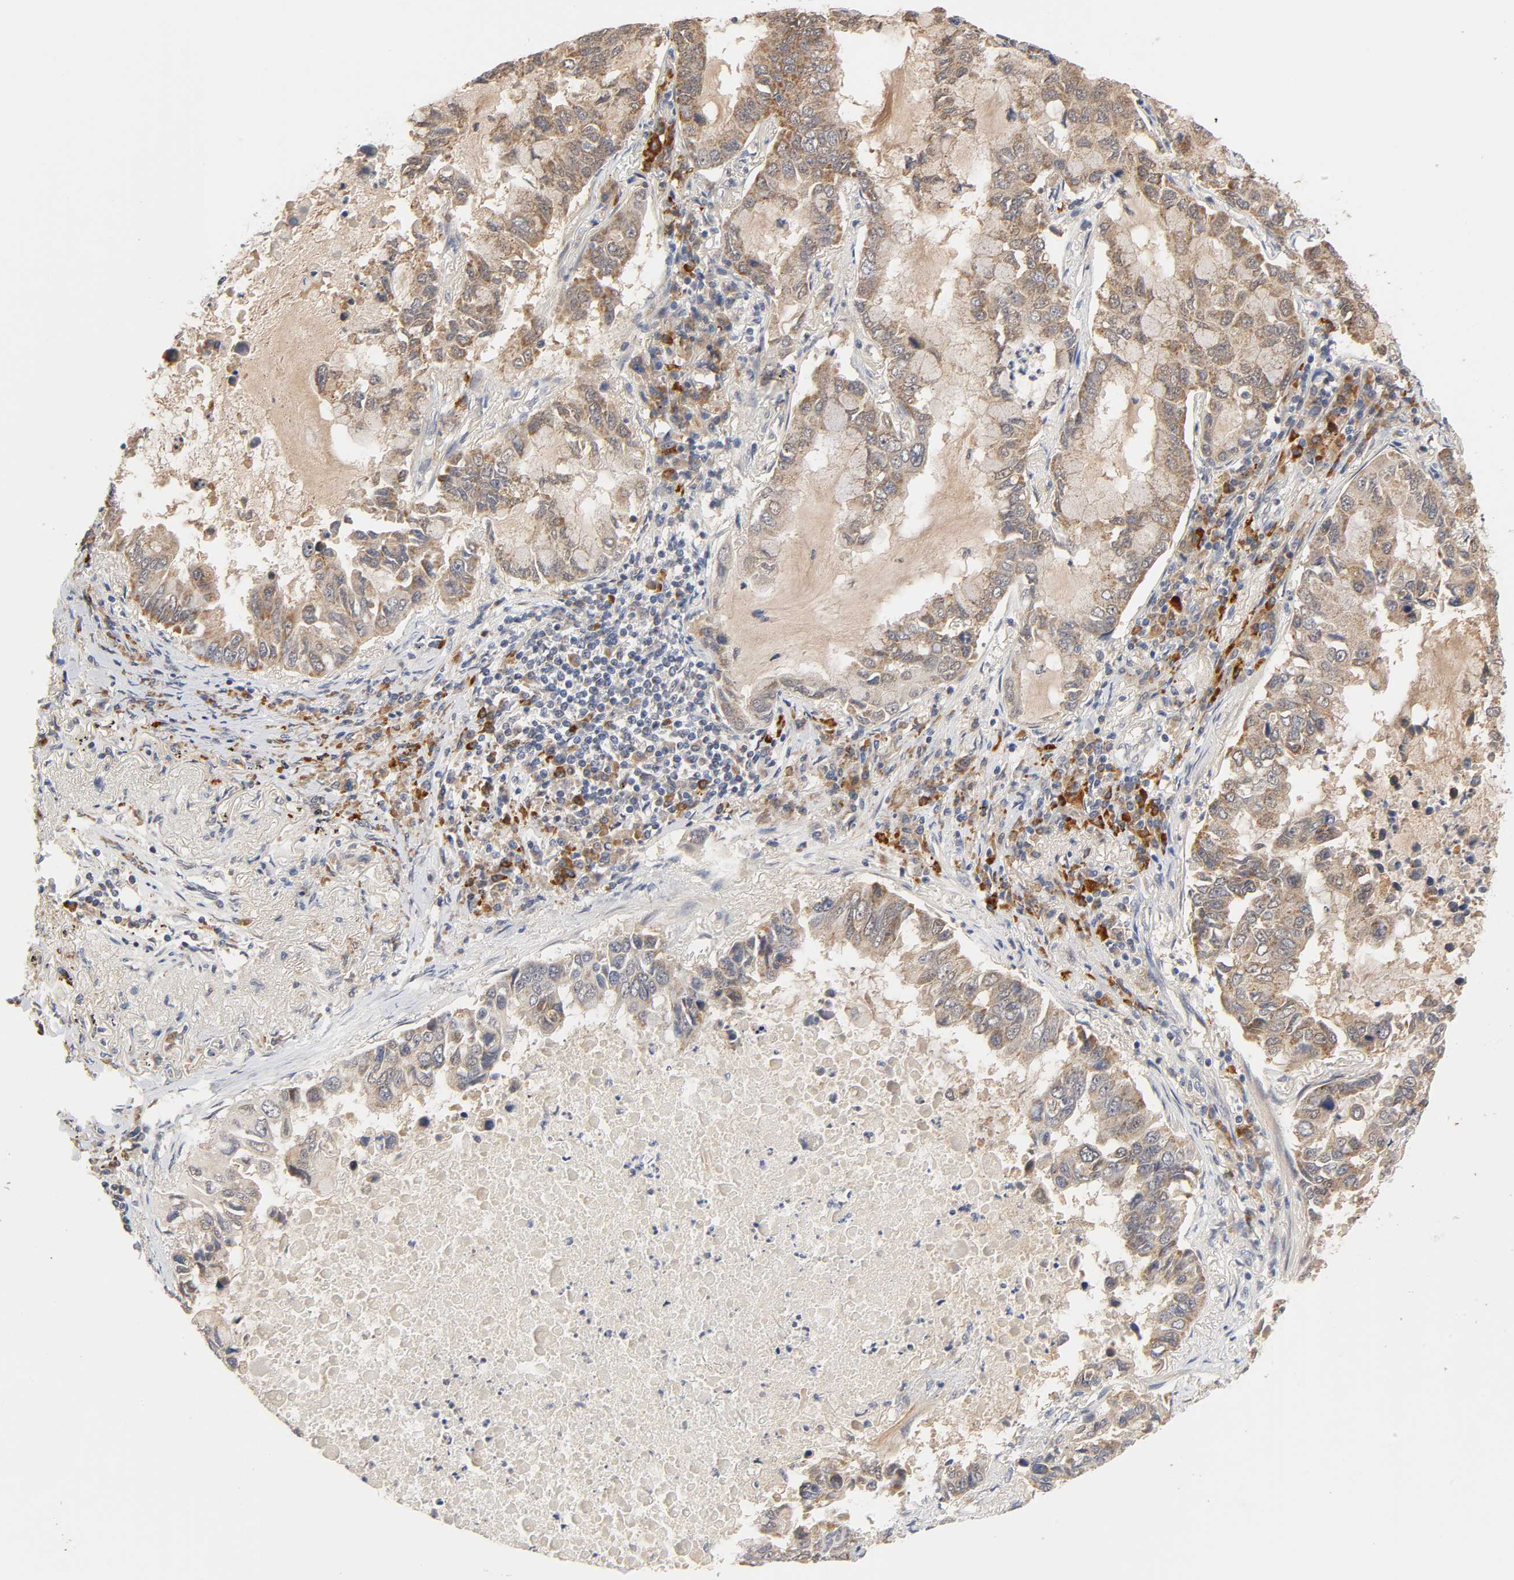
{"staining": {"intensity": "moderate", "quantity": ">75%", "location": "cytoplasmic/membranous"}, "tissue": "lung cancer", "cell_type": "Tumor cells", "image_type": "cancer", "snomed": [{"axis": "morphology", "description": "Adenocarcinoma, NOS"}, {"axis": "topography", "description": "Lung"}], "caption": "A brown stain shows moderate cytoplasmic/membranous expression of a protein in human lung adenocarcinoma tumor cells.", "gene": "GSTZ1", "patient": {"sex": "male", "age": 64}}